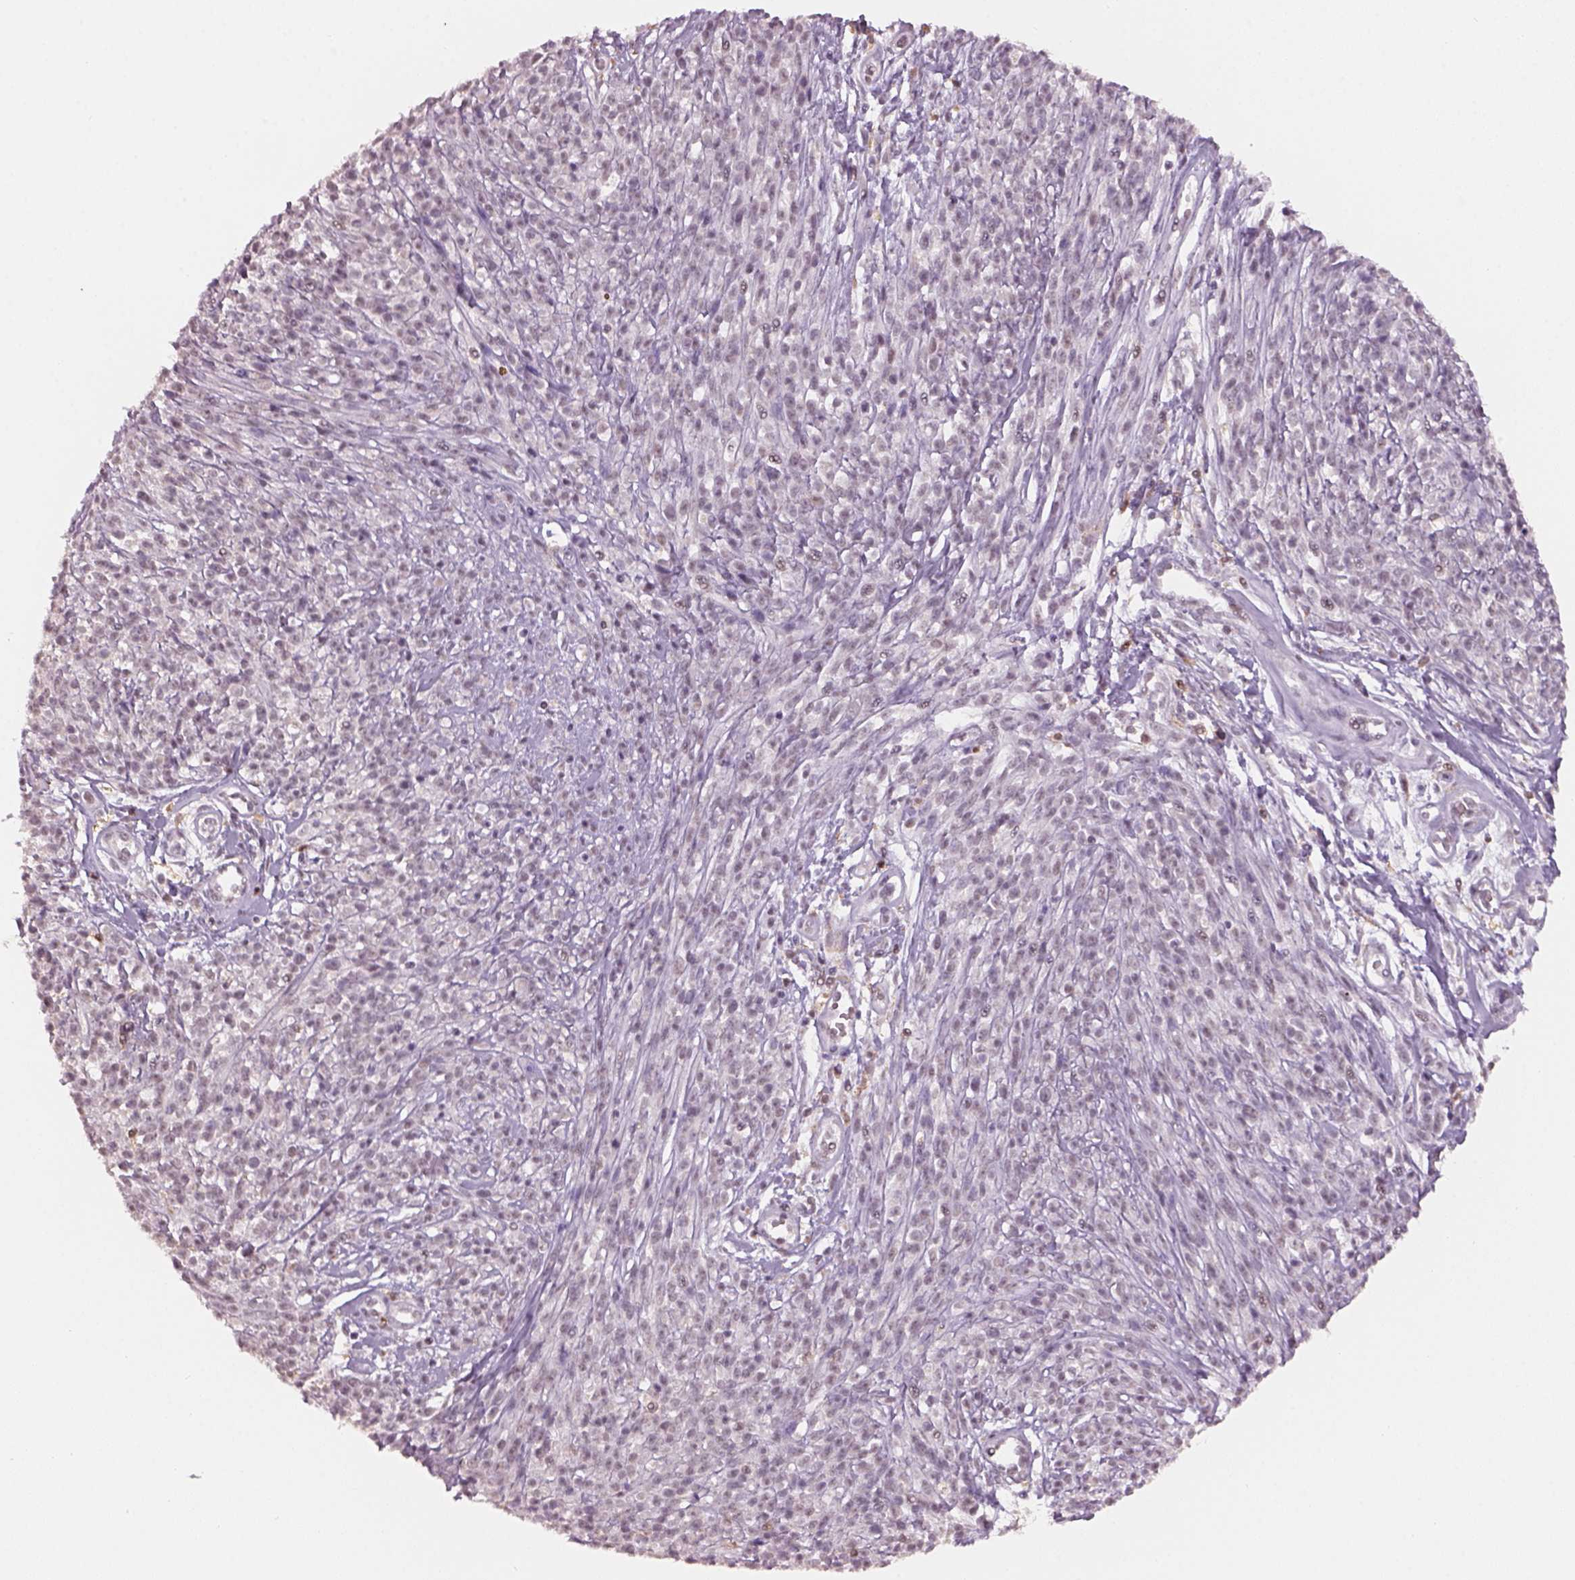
{"staining": {"intensity": "negative", "quantity": "none", "location": "none"}, "tissue": "melanoma", "cell_type": "Tumor cells", "image_type": "cancer", "snomed": [{"axis": "morphology", "description": "Malignant melanoma, NOS"}, {"axis": "topography", "description": "Skin"}, {"axis": "topography", "description": "Skin of trunk"}], "caption": "This is a micrograph of immunohistochemistry (IHC) staining of malignant melanoma, which shows no positivity in tumor cells.", "gene": "NAT8", "patient": {"sex": "male", "age": 74}}